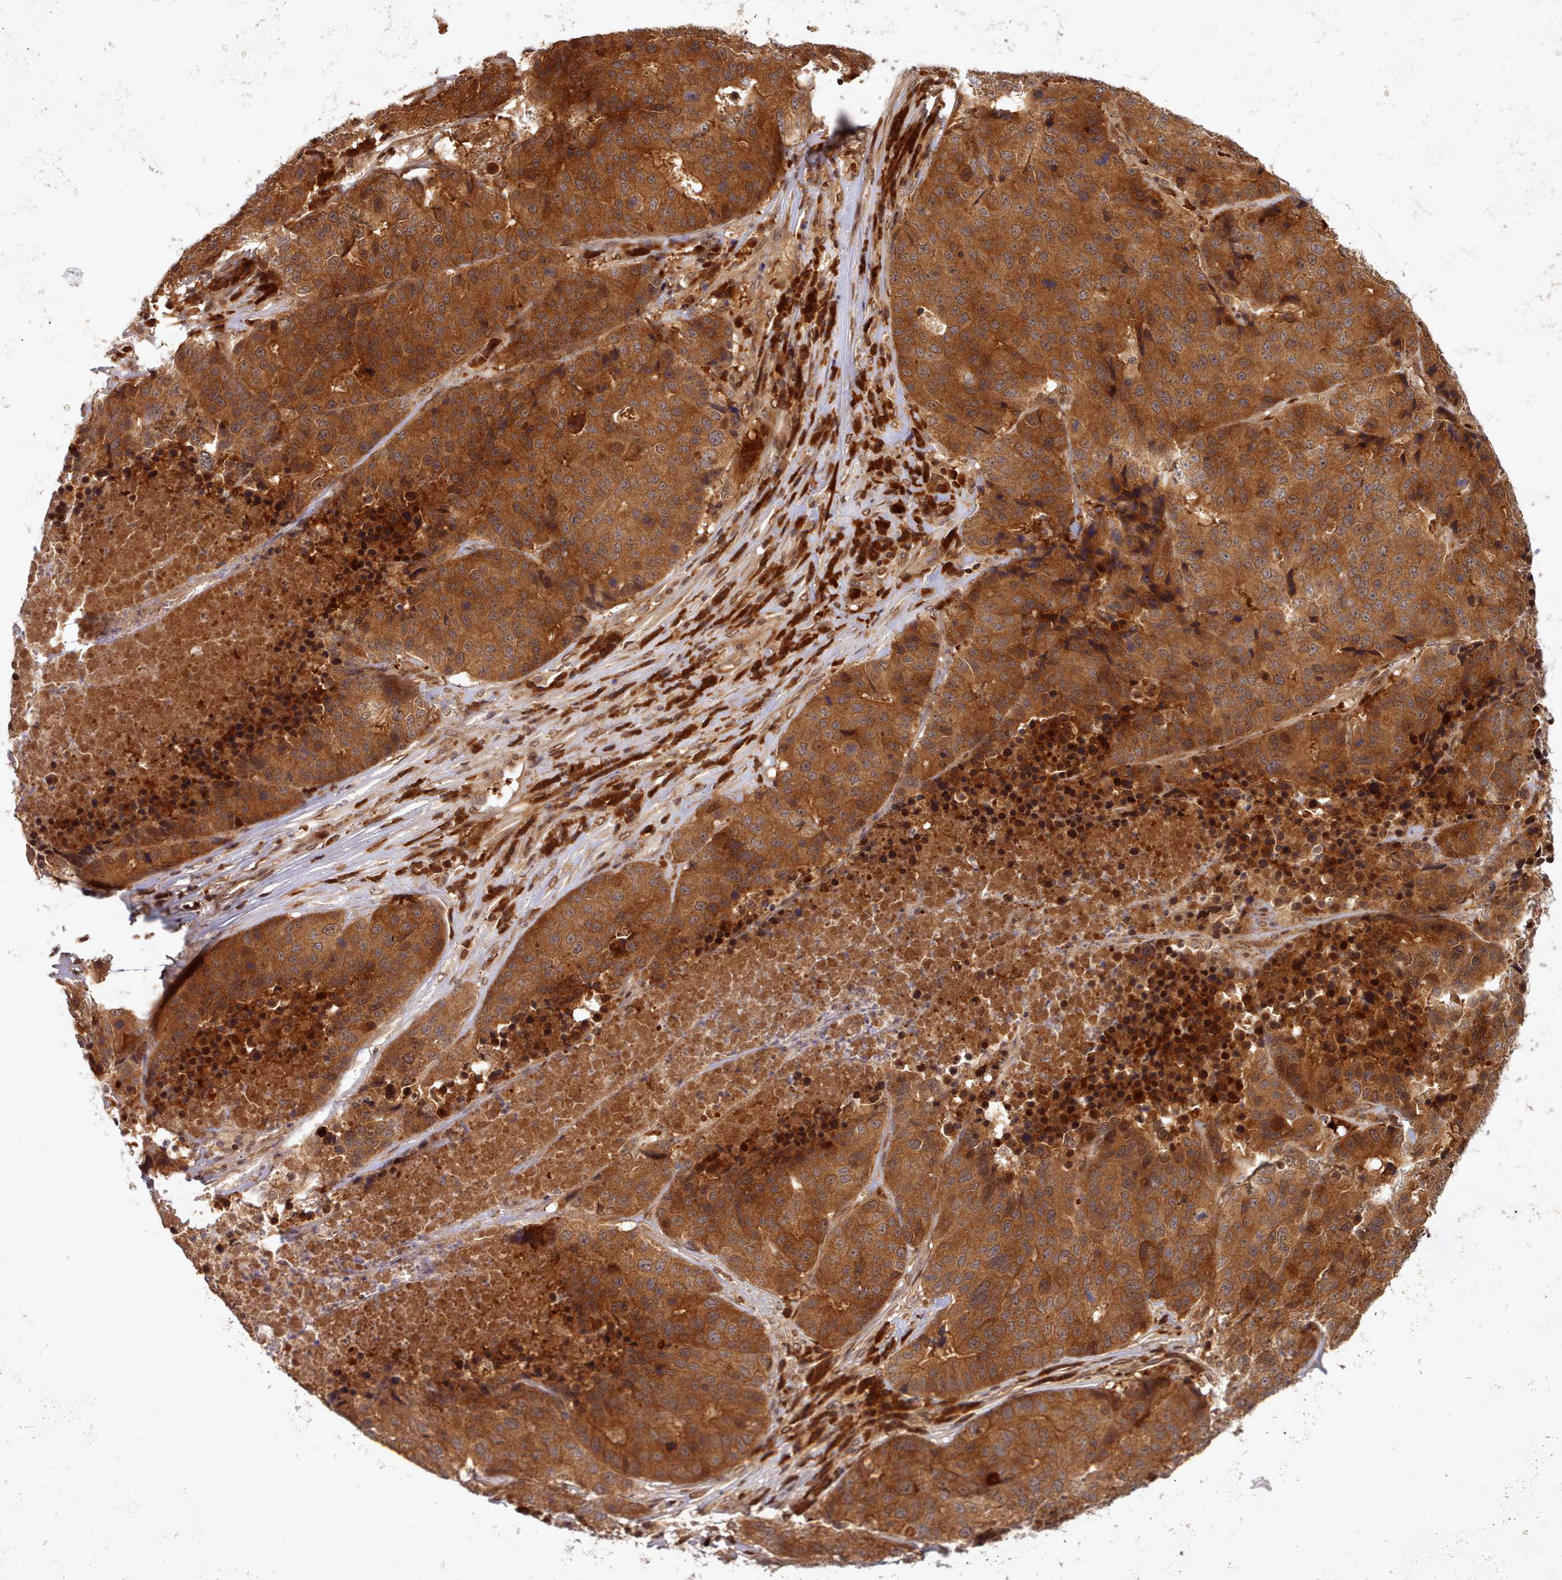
{"staining": {"intensity": "strong", "quantity": ">75%", "location": "cytoplasmic/membranous"}, "tissue": "stomach cancer", "cell_type": "Tumor cells", "image_type": "cancer", "snomed": [{"axis": "morphology", "description": "Adenocarcinoma, NOS"}, {"axis": "topography", "description": "Stomach"}], "caption": "Protein expression analysis of stomach cancer (adenocarcinoma) exhibits strong cytoplasmic/membranous staining in approximately >75% of tumor cells.", "gene": "UBE2G1", "patient": {"sex": "male", "age": 71}}